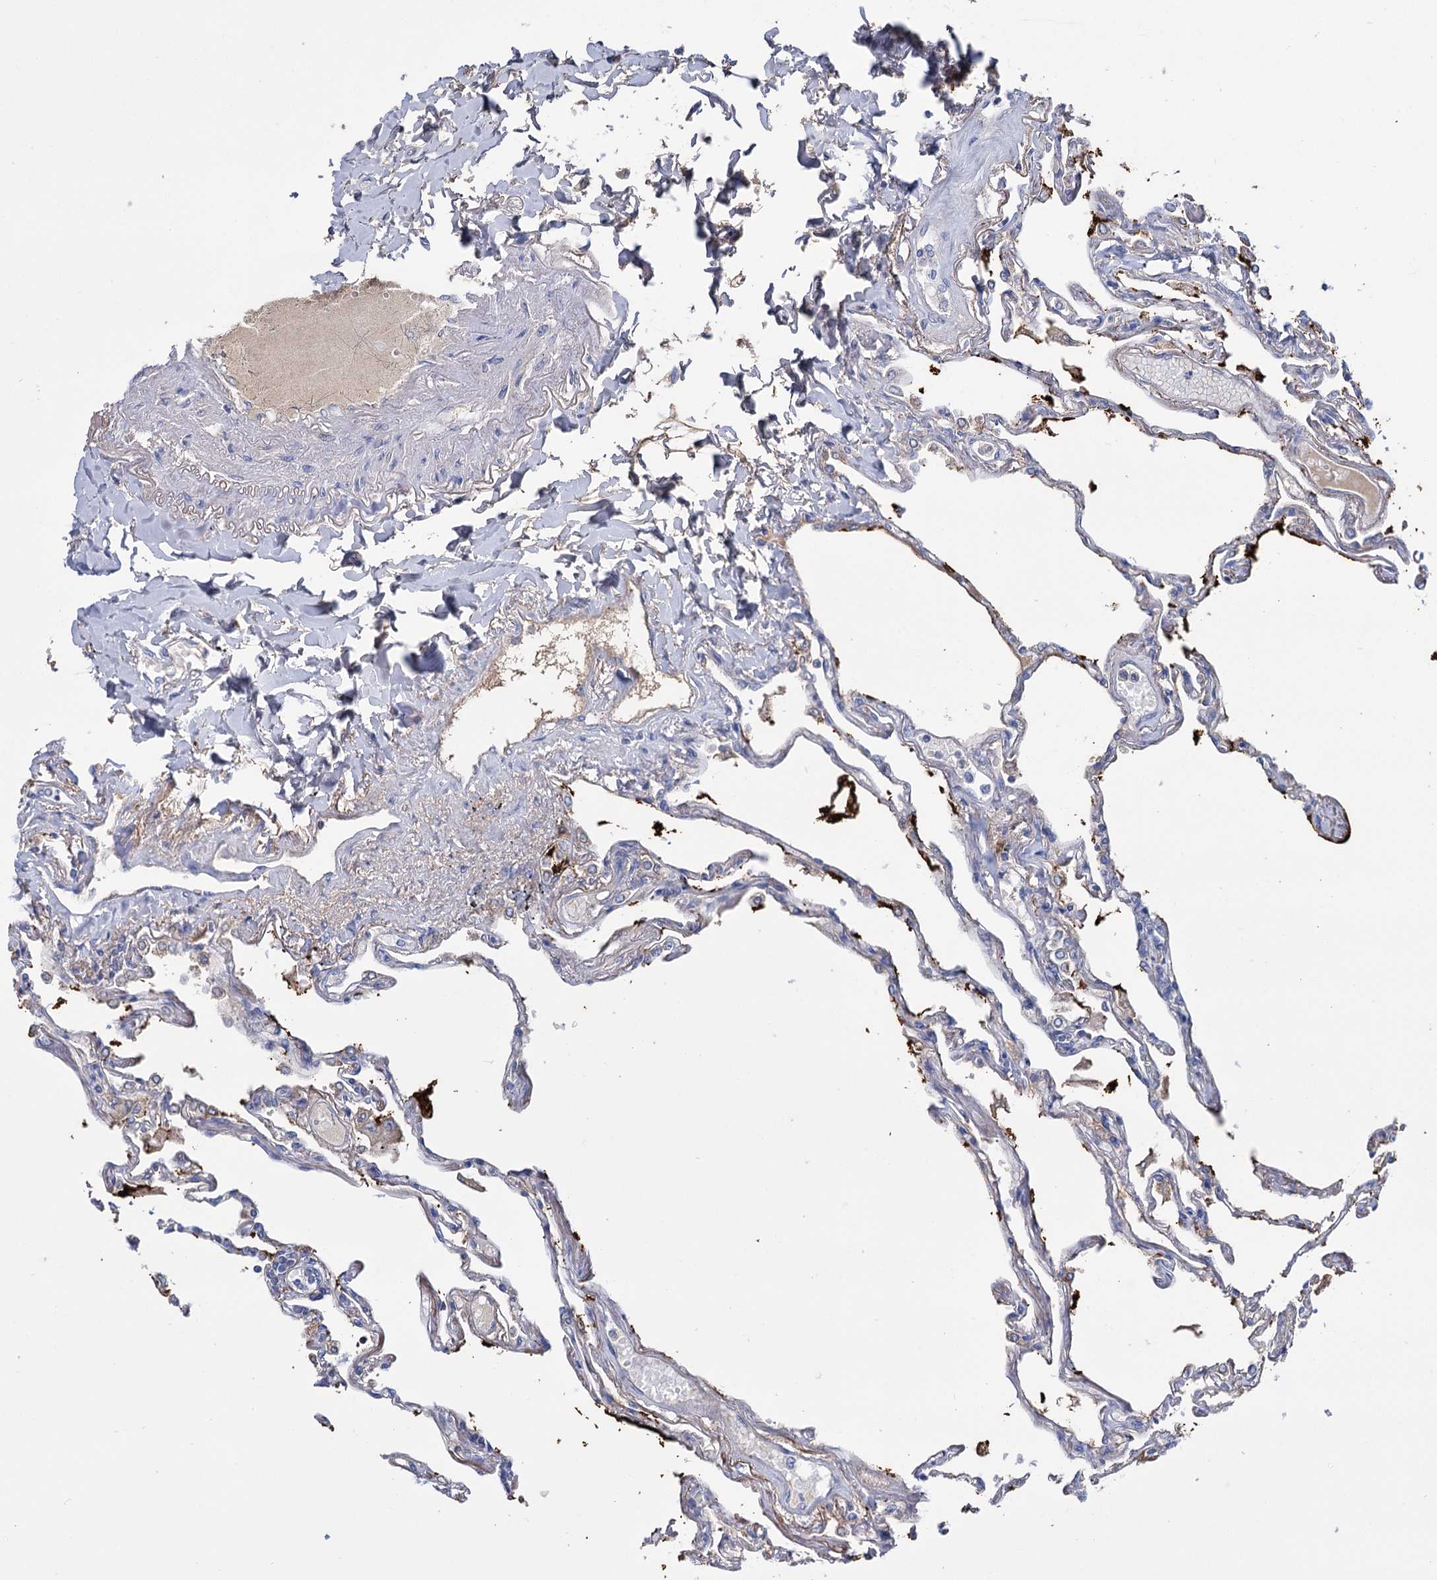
{"staining": {"intensity": "negative", "quantity": "none", "location": "none"}, "tissue": "lung", "cell_type": "Alveolar cells", "image_type": "normal", "snomed": [{"axis": "morphology", "description": "Normal tissue, NOS"}, {"axis": "topography", "description": "Lung"}], "caption": "Immunohistochemistry of benign human lung displays no expression in alveolar cells.", "gene": "FBXW12", "patient": {"sex": "female", "age": 67}}